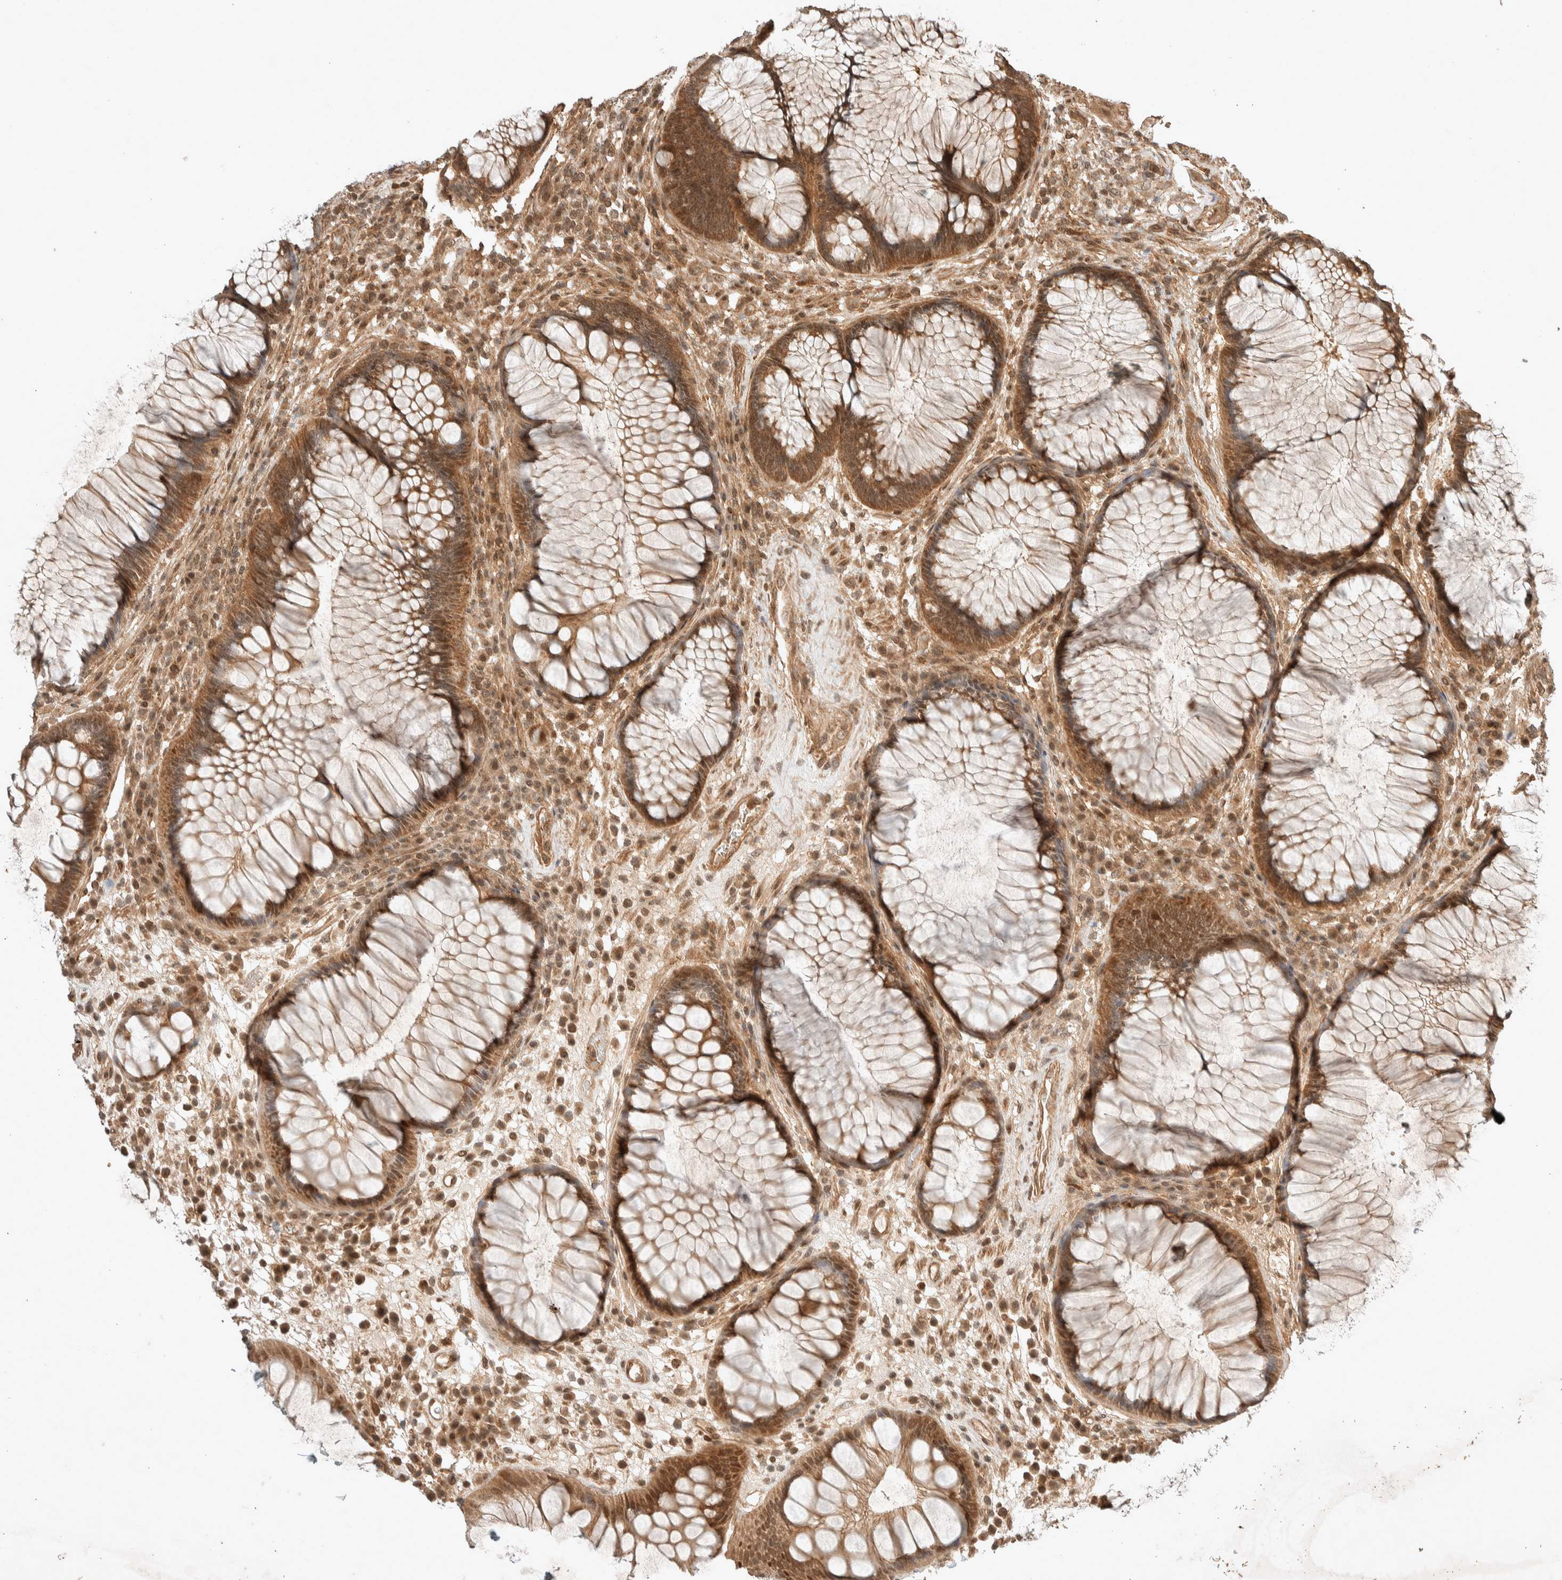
{"staining": {"intensity": "moderate", "quantity": ">75%", "location": "cytoplasmic/membranous"}, "tissue": "rectum", "cell_type": "Glandular cells", "image_type": "normal", "snomed": [{"axis": "morphology", "description": "Normal tissue, NOS"}, {"axis": "topography", "description": "Rectum"}], "caption": "A histopathology image of rectum stained for a protein displays moderate cytoplasmic/membranous brown staining in glandular cells. (DAB (3,3'-diaminobenzidine) IHC with brightfield microscopy, high magnification).", "gene": "THRA", "patient": {"sex": "male", "age": 51}}